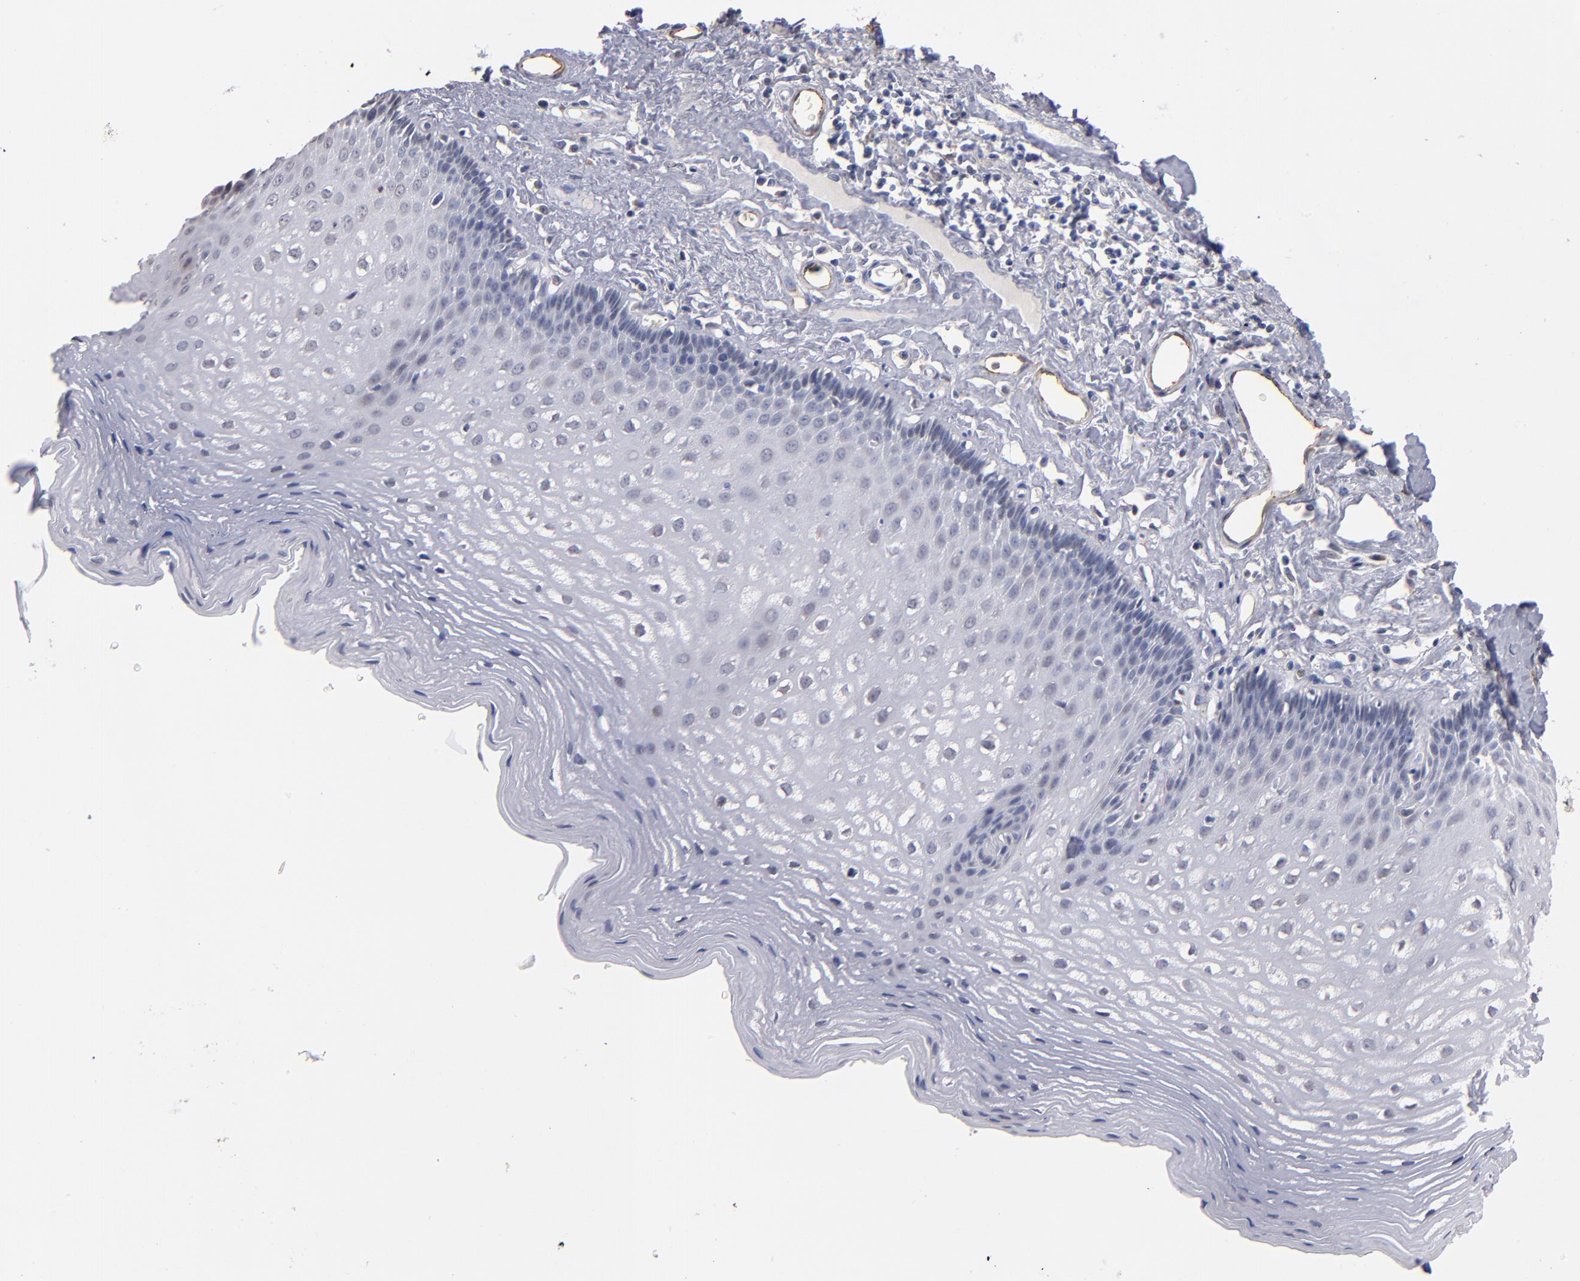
{"staining": {"intensity": "negative", "quantity": "none", "location": "none"}, "tissue": "esophagus", "cell_type": "Squamous epithelial cells", "image_type": "normal", "snomed": [{"axis": "morphology", "description": "Normal tissue, NOS"}, {"axis": "topography", "description": "Esophagus"}], "caption": "There is no significant staining in squamous epithelial cells of esophagus. Brightfield microscopy of immunohistochemistry (IHC) stained with DAB (3,3'-diaminobenzidine) (brown) and hematoxylin (blue), captured at high magnification.", "gene": "SELP", "patient": {"sex": "female", "age": 70}}